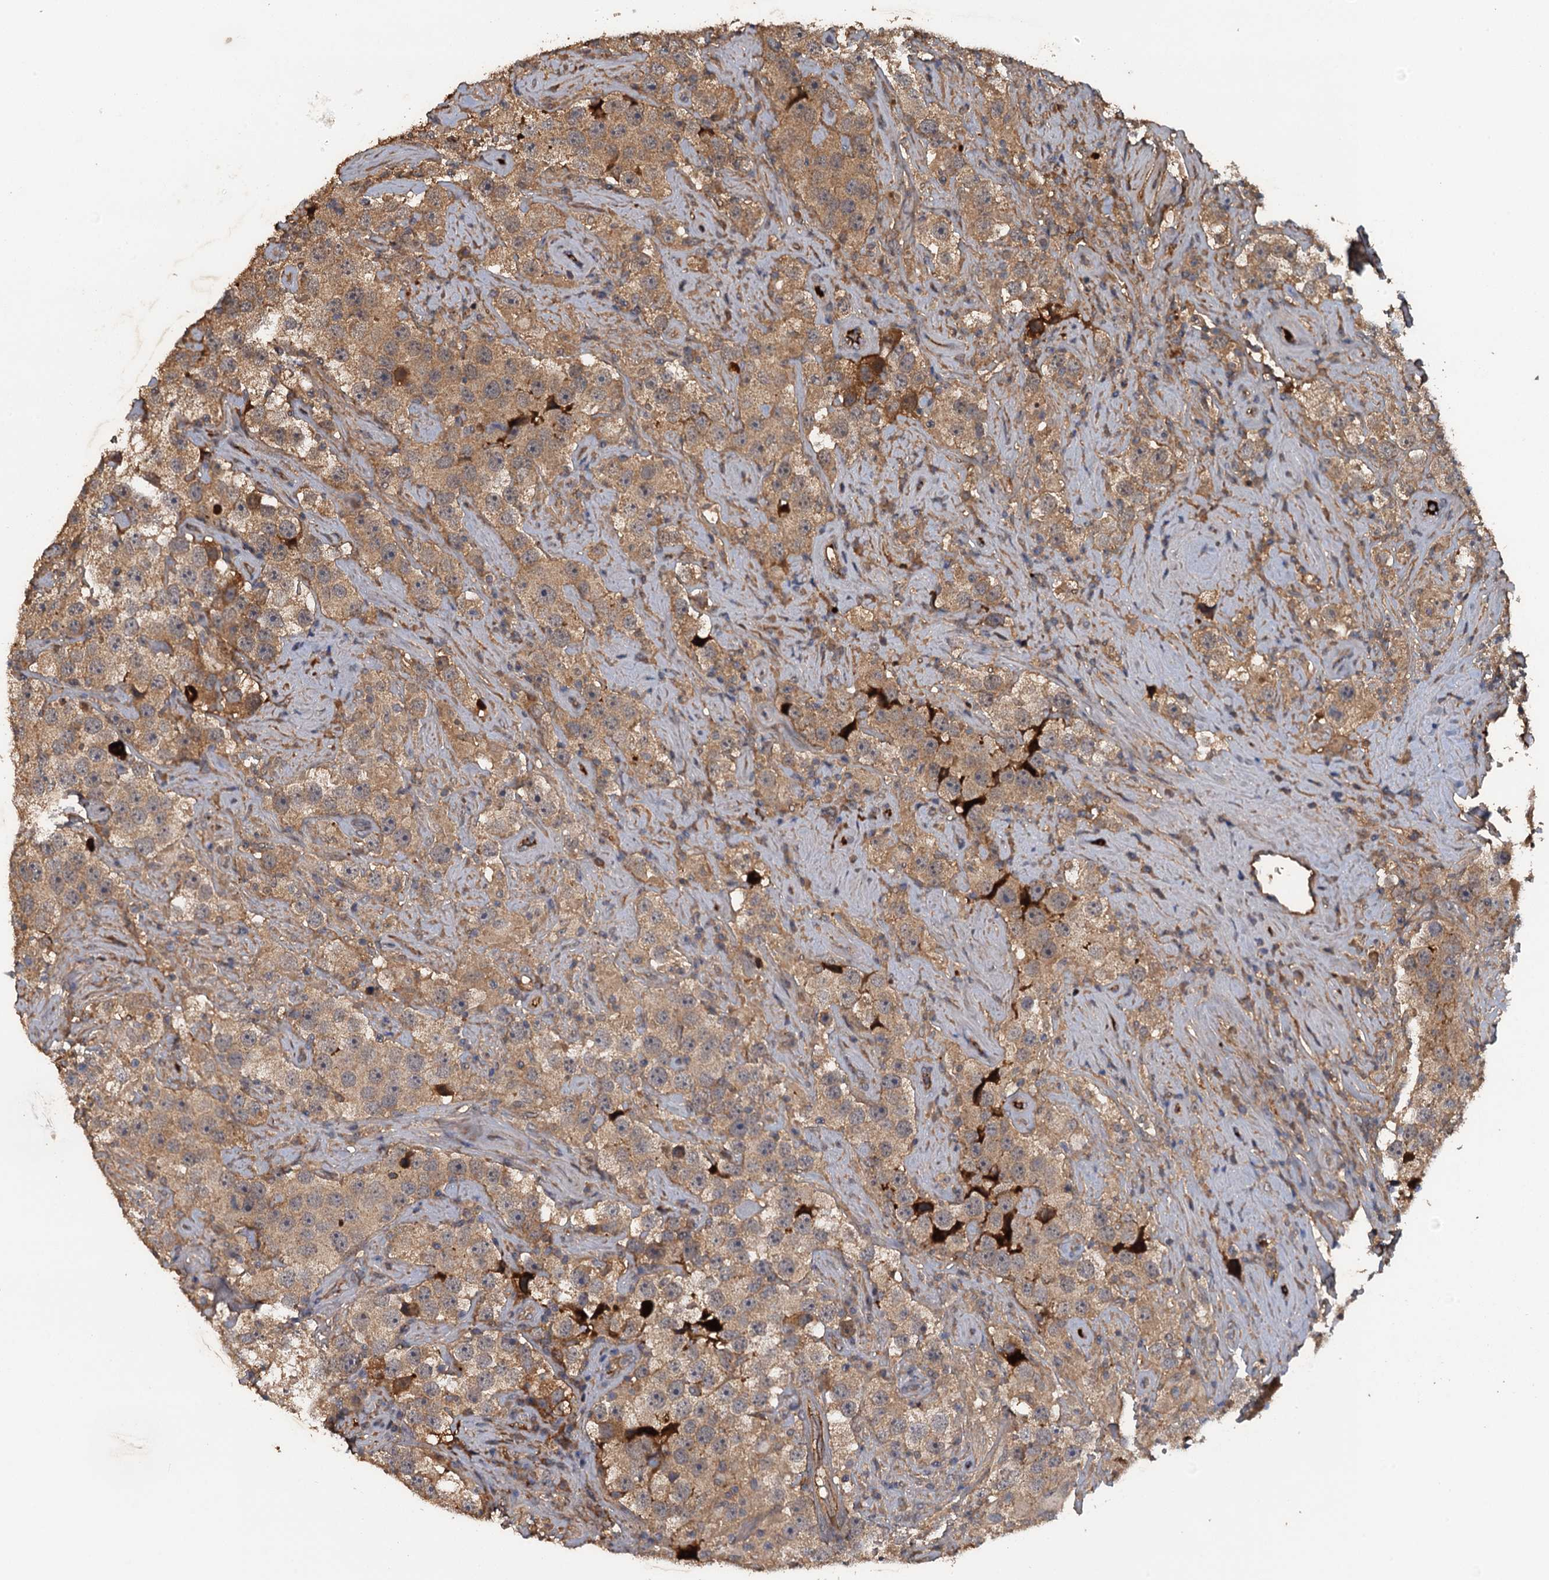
{"staining": {"intensity": "moderate", "quantity": ">75%", "location": "cytoplasmic/membranous"}, "tissue": "testis cancer", "cell_type": "Tumor cells", "image_type": "cancer", "snomed": [{"axis": "morphology", "description": "Seminoma, NOS"}, {"axis": "topography", "description": "Testis"}], "caption": "Testis cancer tissue displays moderate cytoplasmic/membranous expression in approximately >75% of tumor cells The staining was performed using DAB (3,3'-diaminobenzidine), with brown indicating positive protein expression. Nuclei are stained blue with hematoxylin.", "gene": "HAPLN3", "patient": {"sex": "male", "age": 49}}